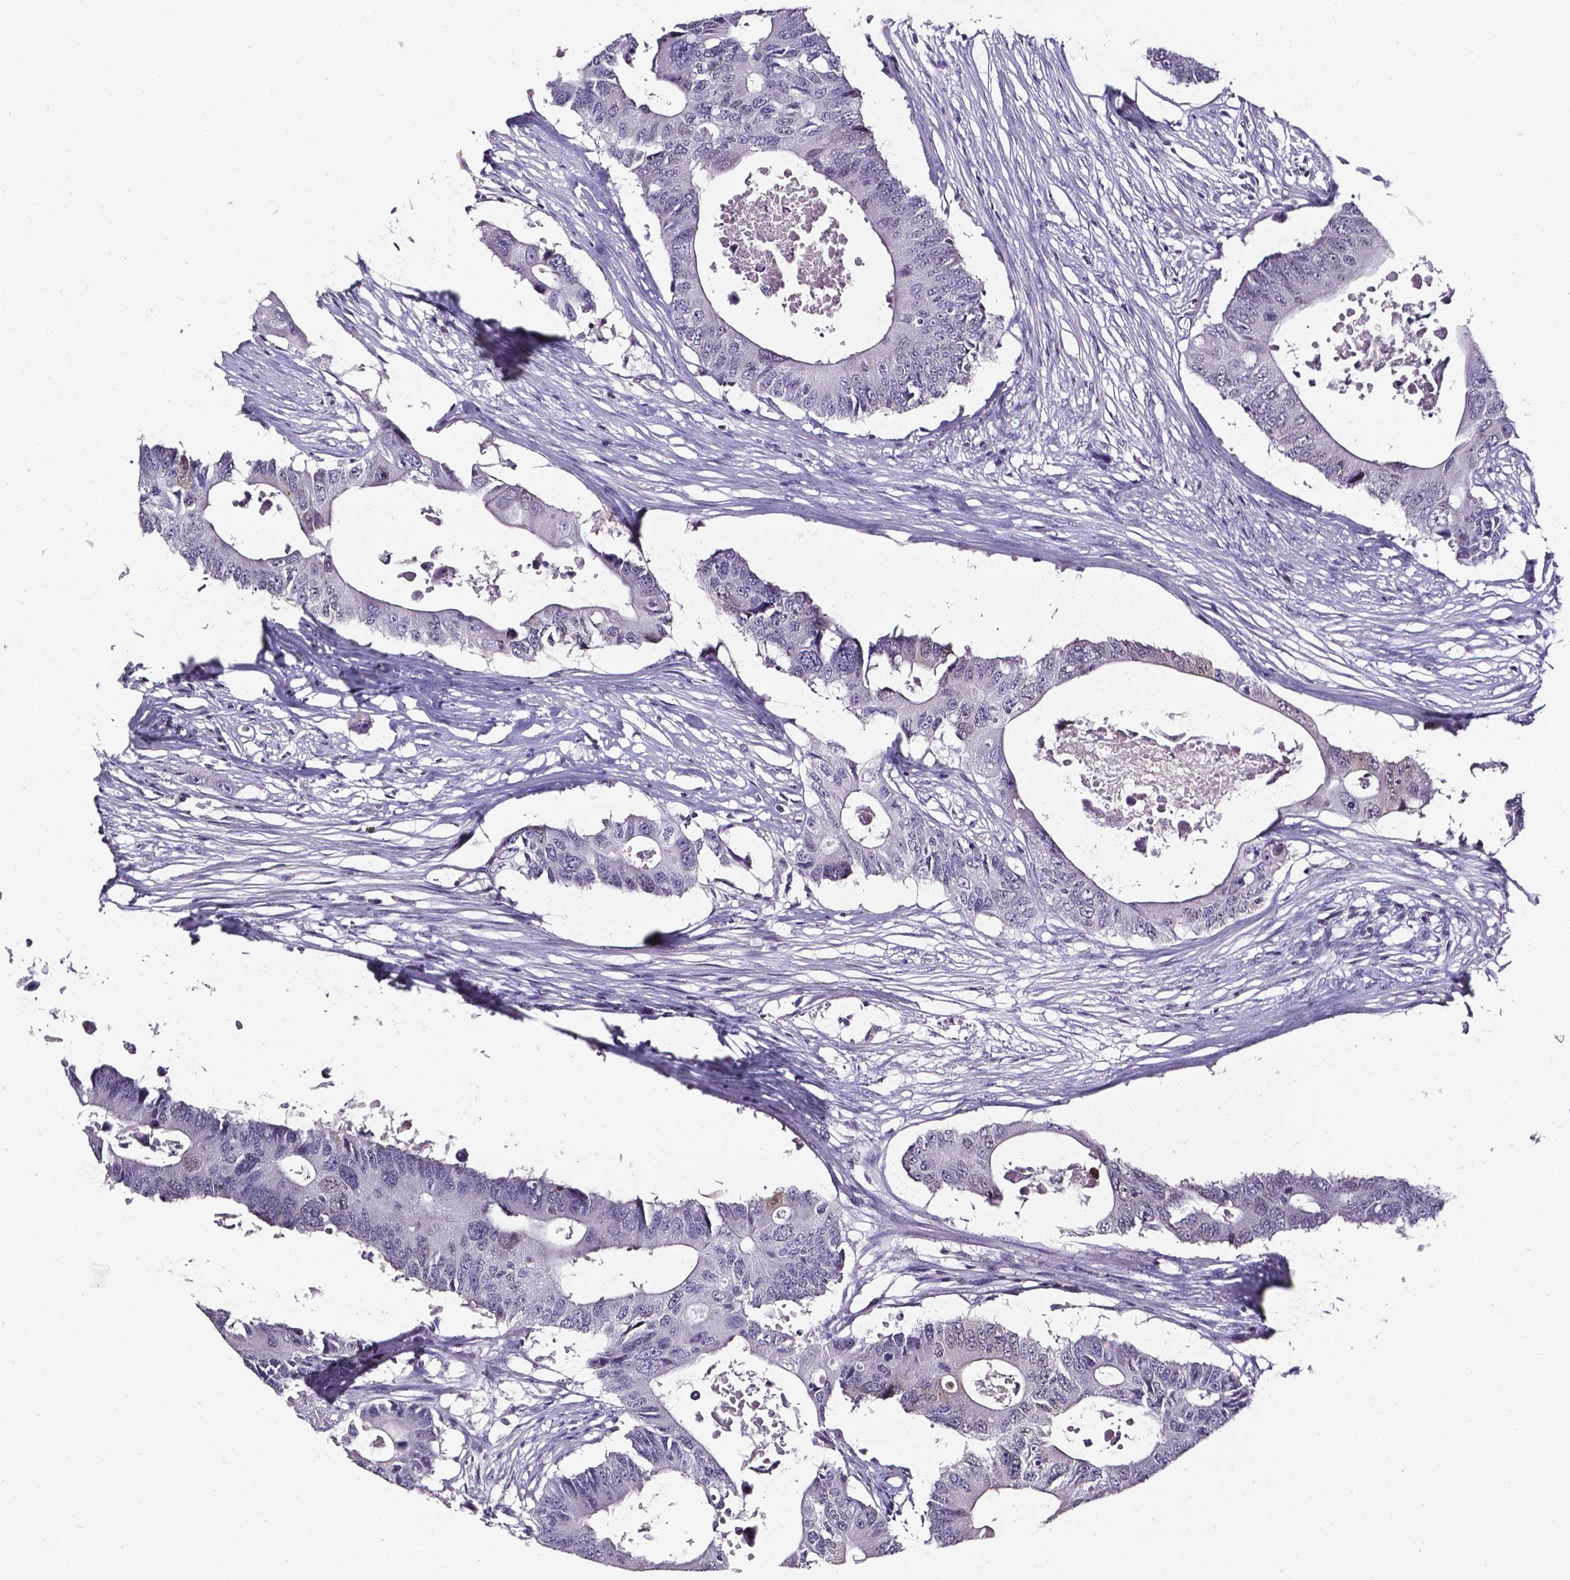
{"staining": {"intensity": "negative", "quantity": "none", "location": "none"}, "tissue": "colorectal cancer", "cell_type": "Tumor cells", "image_type": "cancer", "snomed": [{"axis": "morphology", "description": "Adenocarcinoma, NOS"}, {"axis": "topography", "description": "Colon"}], "caption": "Tumor cells are negative for protein expression in human adenocarcinoma (colorectal).", "gene": "AKR1B10", "patient": {"sex": "male", "age": 71}}